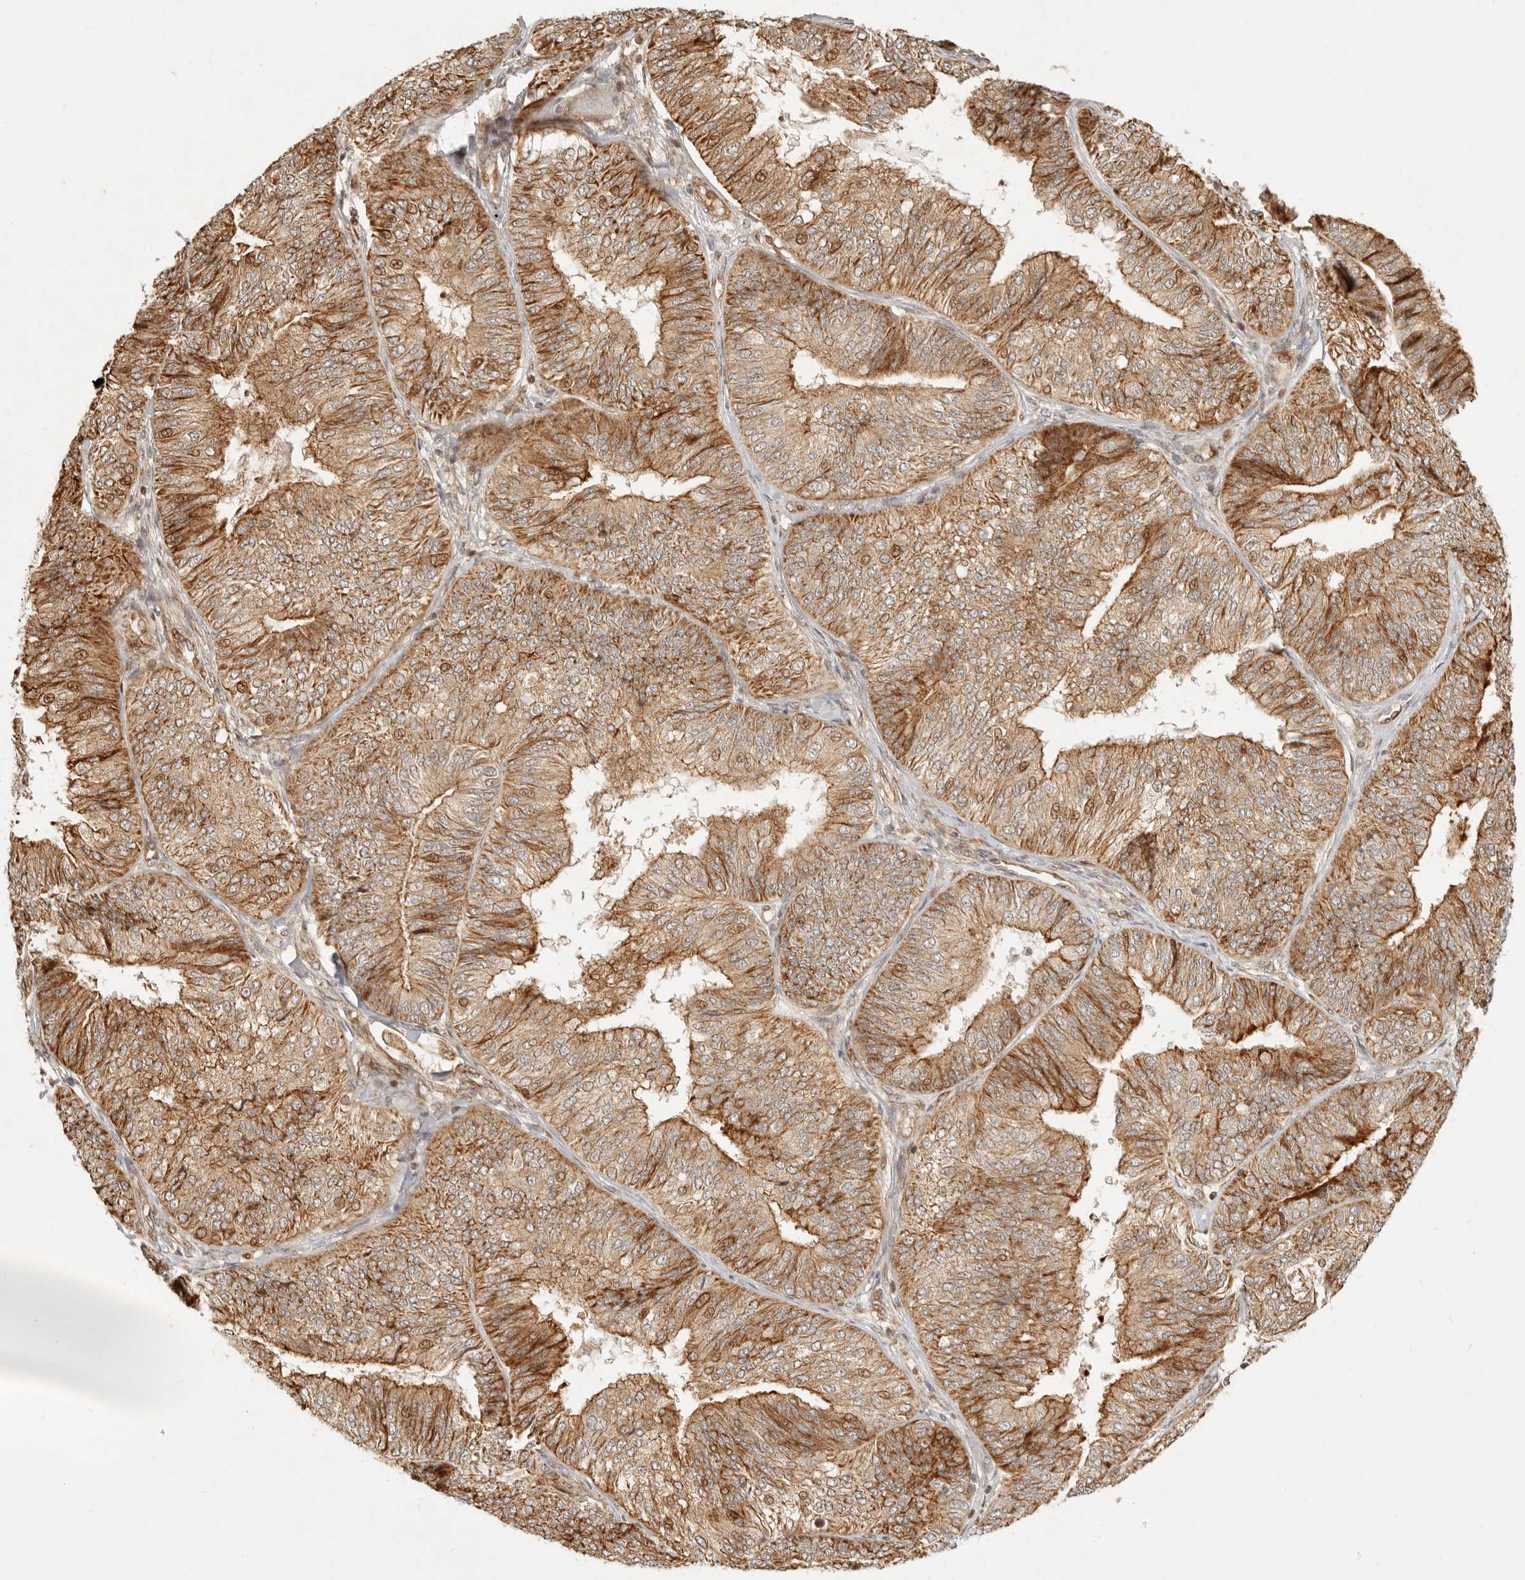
{"staining": {"intensity": "moderate", "quantity": ">75%", "location": "cytoplasmic/membranous"}, "tissue": "endometrial cancer", "cell_type": "Tumor cells", "image_type": "cancer", "snomed": [{"axis": "morphology", "description": "Adenocarcinoma, NOS"}, {"axis": "topography", "description": "Endometrium"}], "caption": "Protein staining of endometrial cancer (adenocarcinoma) tissue exhibits moderate cytoplasmic/membranous staining in approximately >75% of tumor cells.", "gene": "KLHL38", "patient": {"sex": "female", "age": 58}}